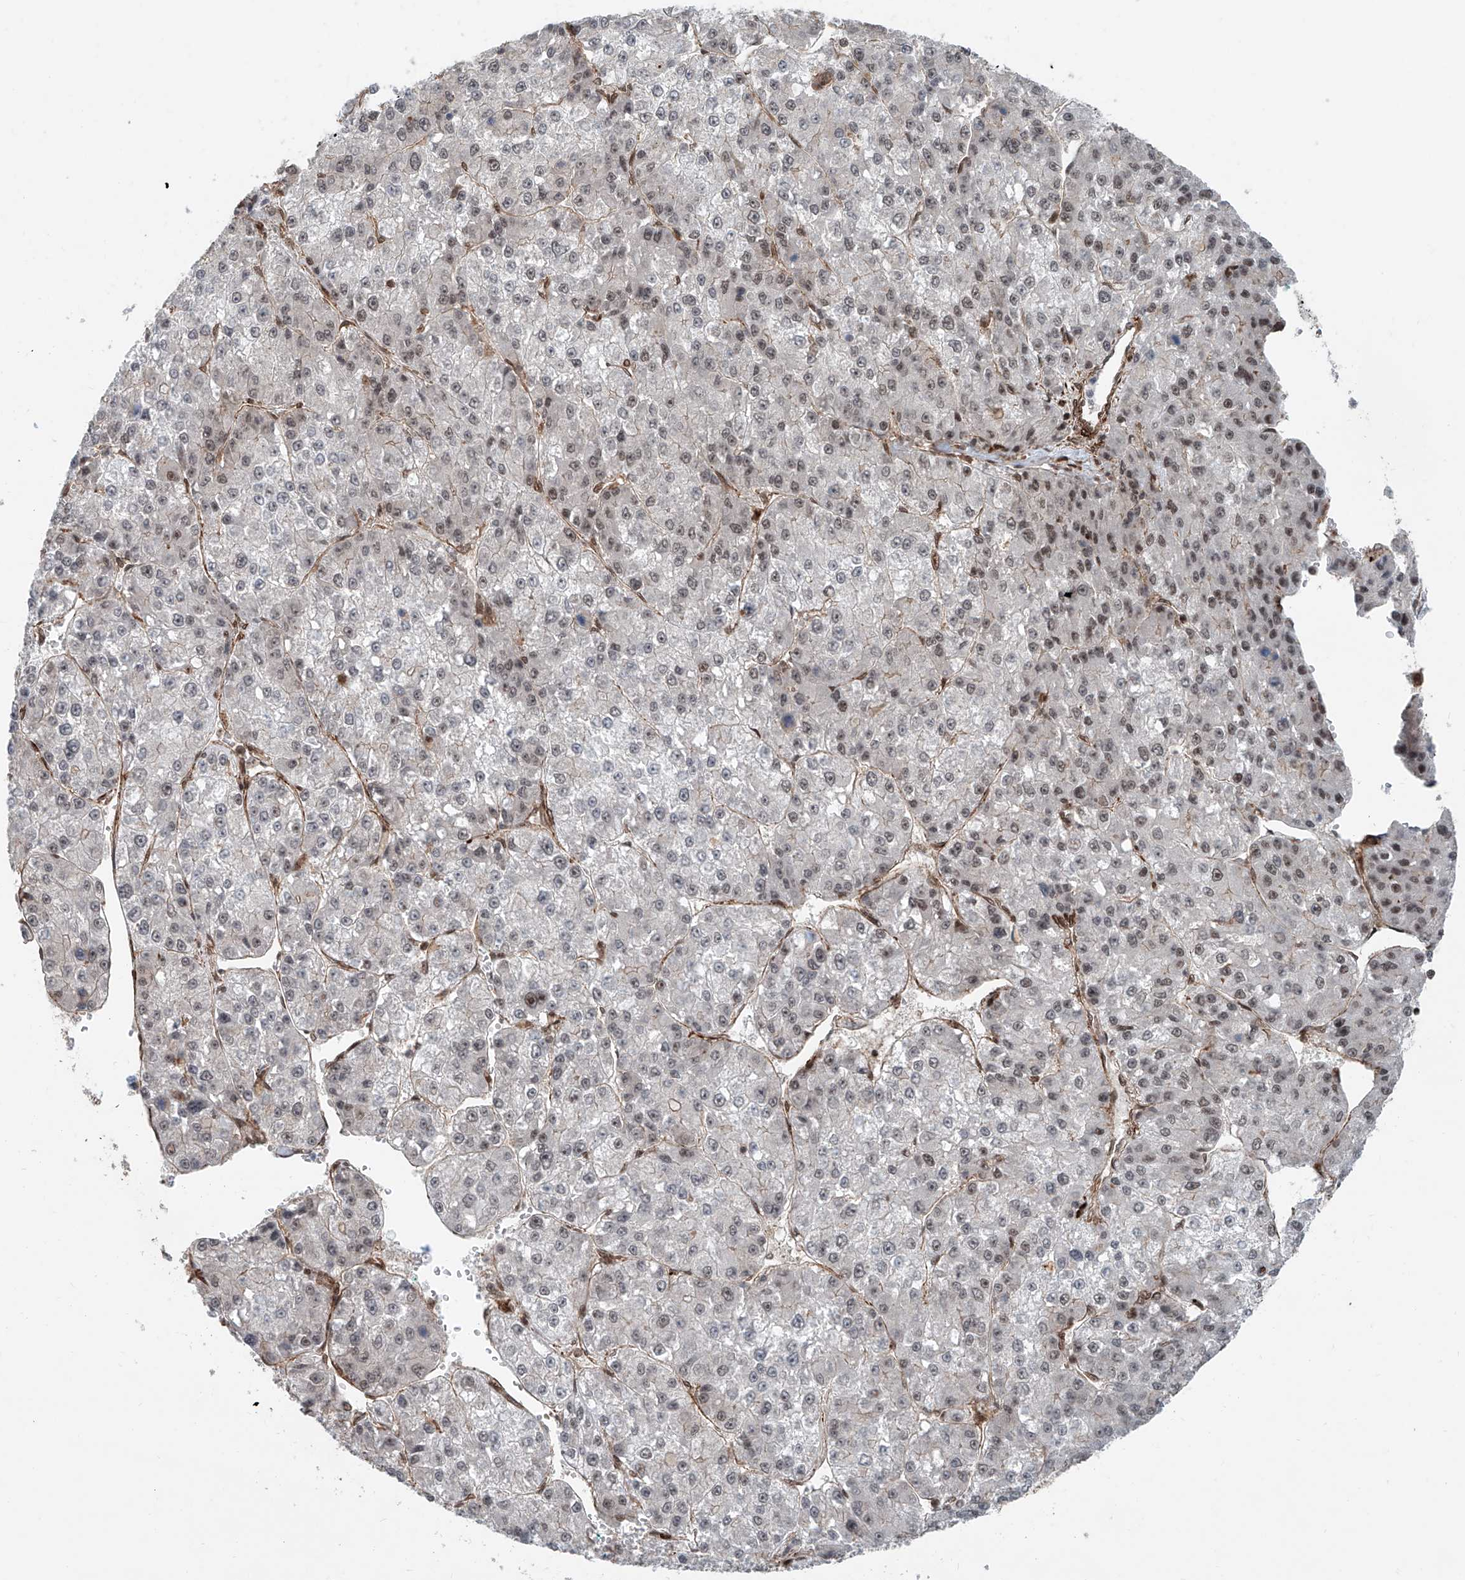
{"staining": {"intensity": "weak", "quantity": "<25%", "location": "nuclear"}, "tissue": "liver cancer", "cell_type": "Tumor cells", "image_type": "cancer", "snomed": [{"axis": "morphology", "description": "Carcinoma, Hepatocellular, NOS"}, {"axis": "topography", "description": "Liver"}], "caption": "Tumor cells are negative for protein expression in human liver hepatocellular carcinoma. The staining is performed using DAB brown chromogen with nuclei counter-stained in using hematoxylin.", "gene": "SDE2", "patient": {"sex": "female", "age": 73}}